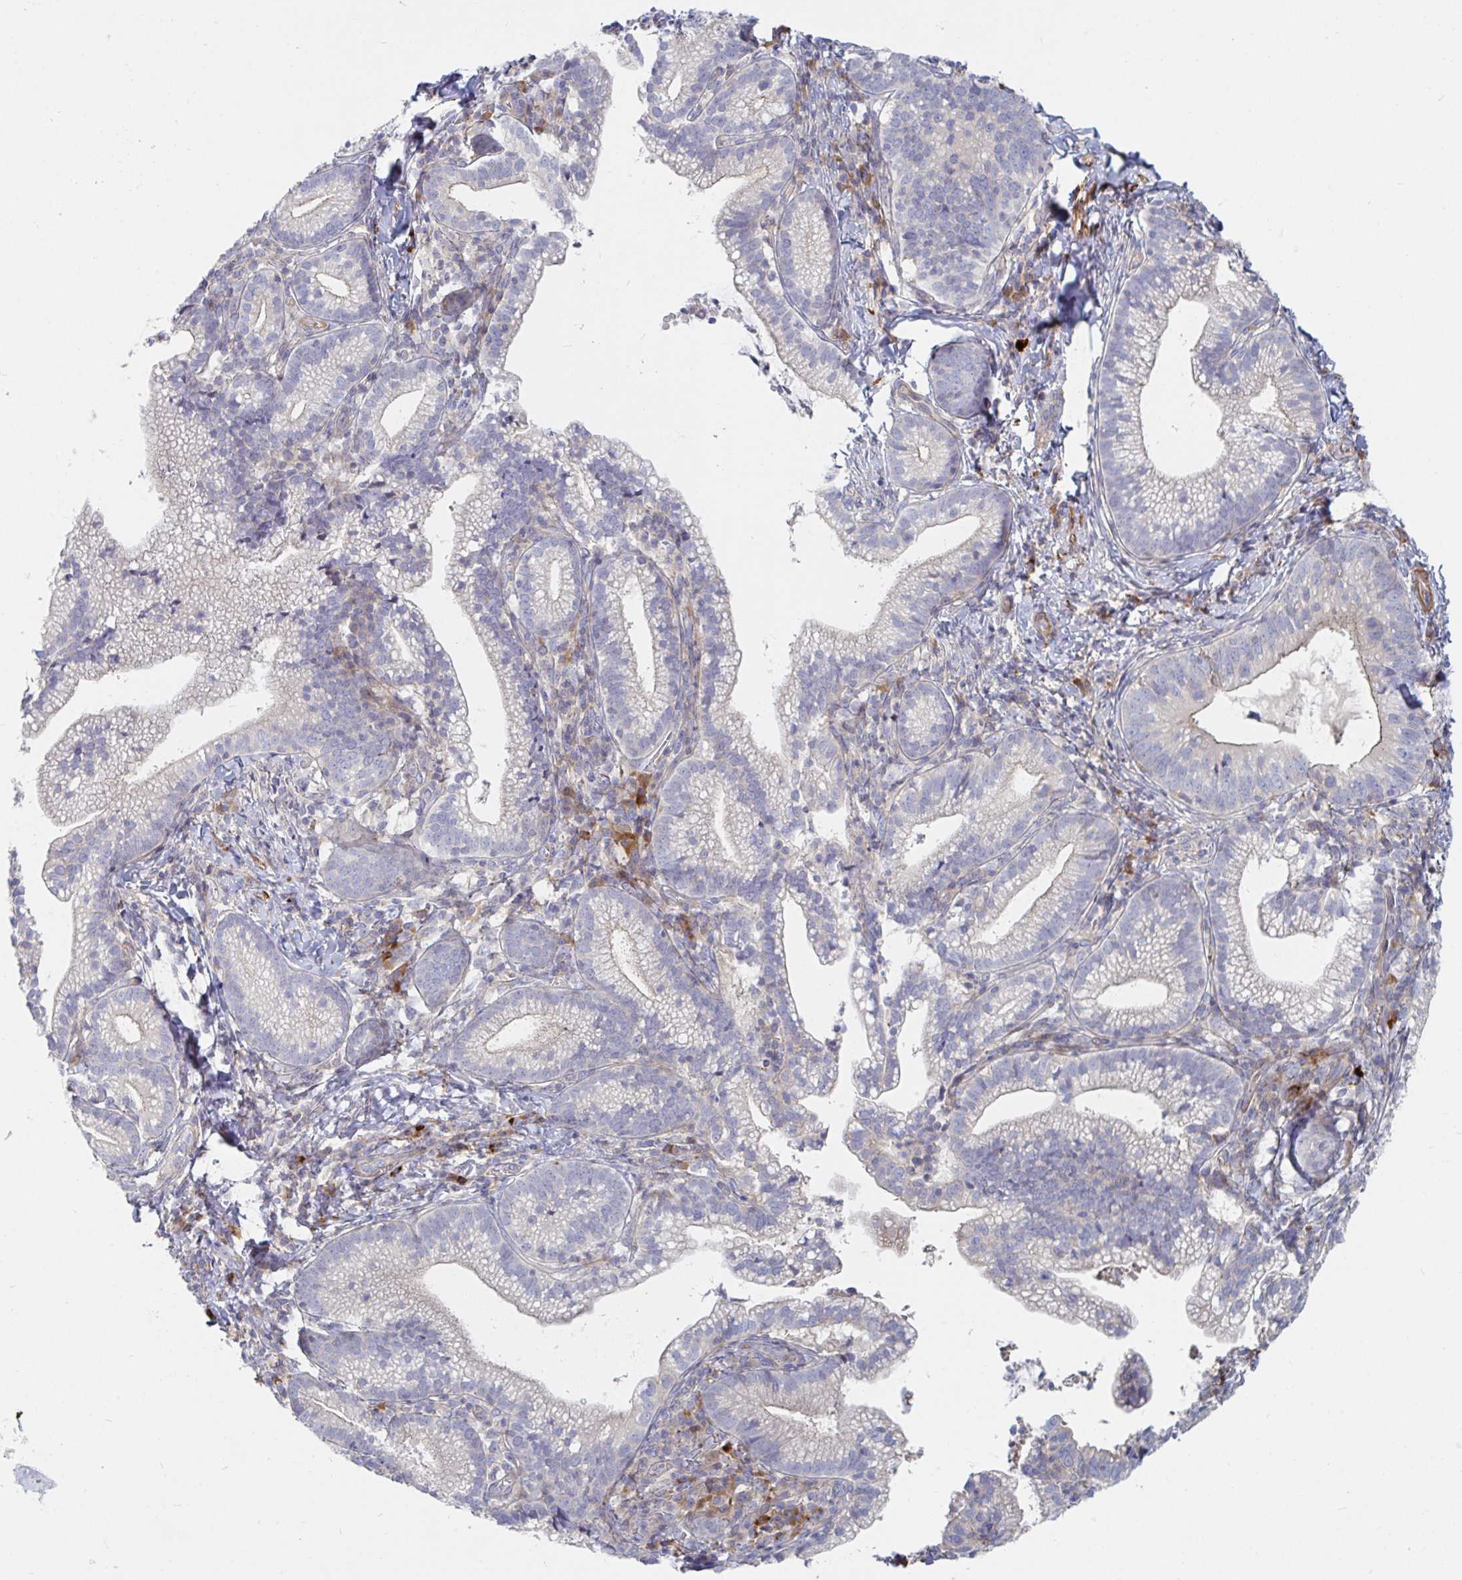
{"staining": {"intensity": "negative", "quantity": "none", "location": "none"}, "tissue": "cervical cancer", "cell_type": "Tumor cells", "image_type": "cancer", "snomed": [{"axis": "morphology", "description": "Normal tissue, NOS"}, {"axis": "morphology", "description": "Adenocarcinoma, NOS"}, {"axis": "topography", "description": "Cervix"}], "caption": "IHC histopathology image of cervical cancer stained for a protein (brown), which shows no staining in tumor cells.", "gene": "SSH2", "patient": {"sex": "female", "age": 44}}